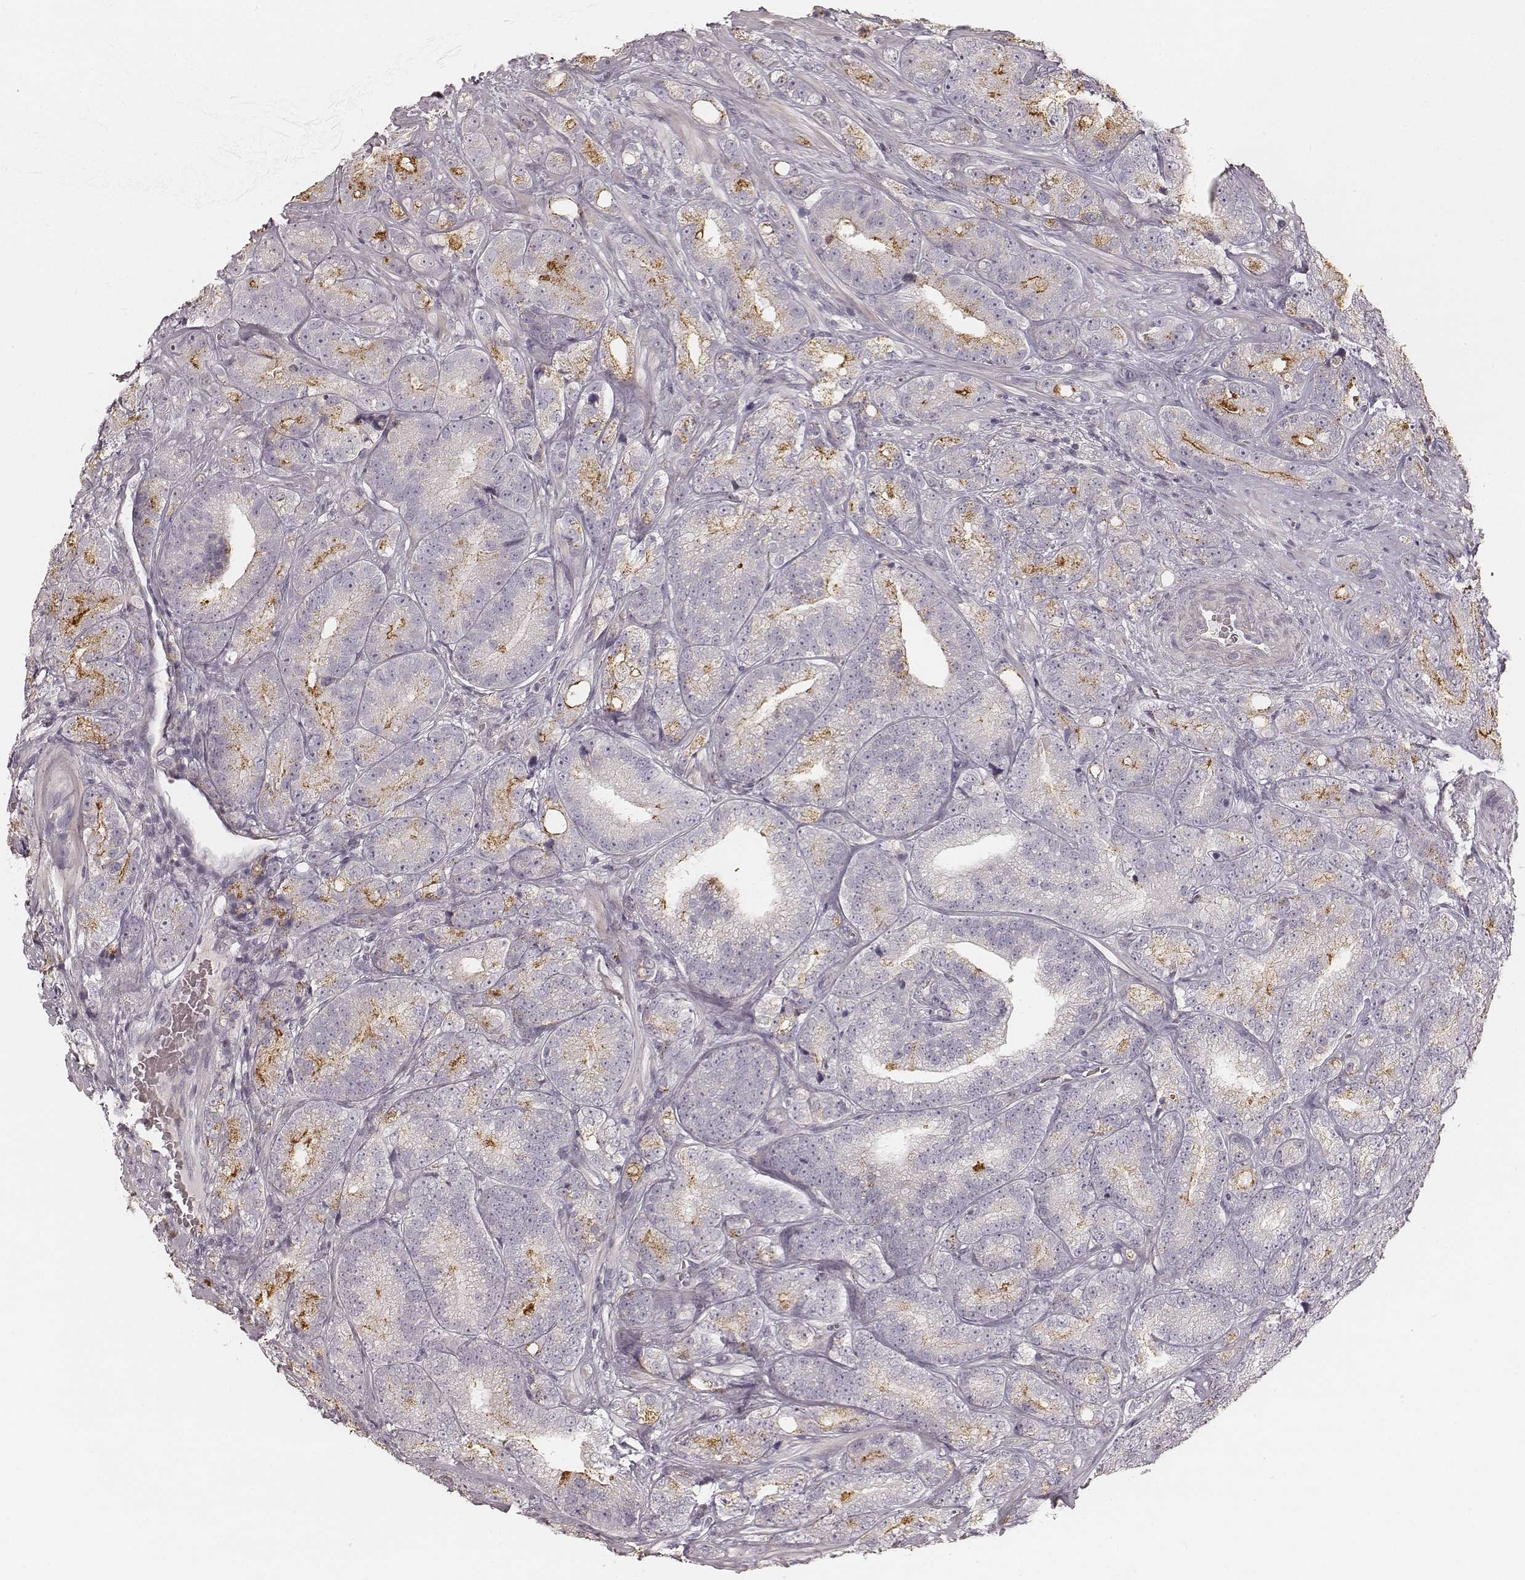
{"staining": {"intensity": "moderate", "quantity": "<25%", "location": "cytoplasmic/membranous"}, "tissue": "prostate cancer", "cell_type": "Tumor cells", "image_type": "cancer", "snomed": [{"axis": "morphology", "description": "Adenocarcinoma, NOS"}, {"axis": "topography", "description": "Prostate"}], "caption": "Immunohistochemistry (IHC) of human adenocarcinoma (prostate) exhibits low levels of moderate cytoplasmic/membranous expression in about <25% of tumor cells. (Brightfield microscopy of DAB IHC at high magnification).", "gene": "FMNL2", "patient": {"sex": "male", "age": 63}}